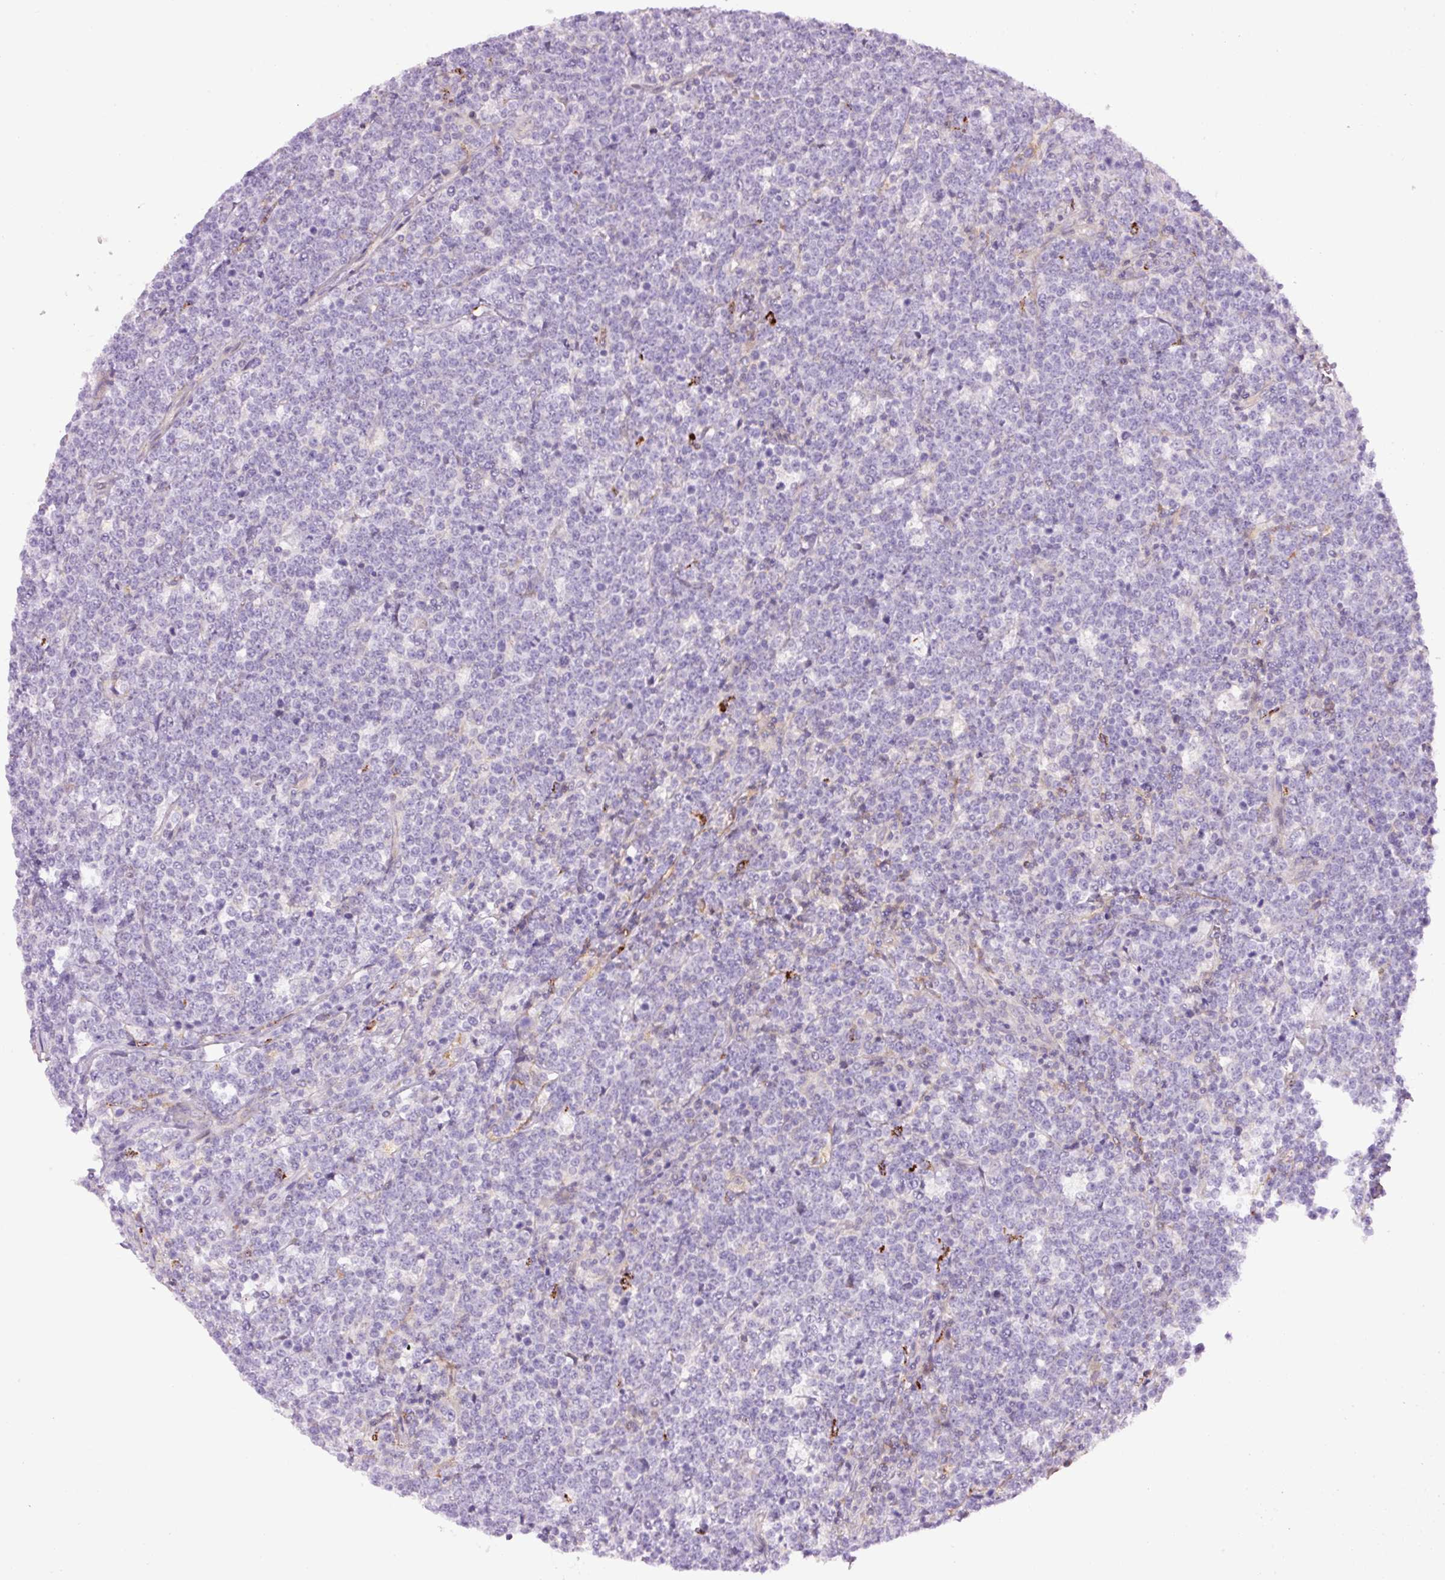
{"staining": {"intensity": "negative", "quantity": "none", "location": "none"}, "tissue": "lymphoma", "cell_type": "Tumor cells", "image_type": "cancer", "snomed": [{"axis": "morphology", "description": "Malignant lymphoma, non-Hodgkin's type, High grade"}, {"axis": "topography", "description": "Small intestine"}], "caption": "This photomicrograph is of lymphoma stained with immunohistochemistry (IHC) to label a protein in brown with the nuclei are counter-stained blue. There is no expression in tumor cells.", "gene": "SH2D6", "patient": {"sex": "male", "age": 8}}